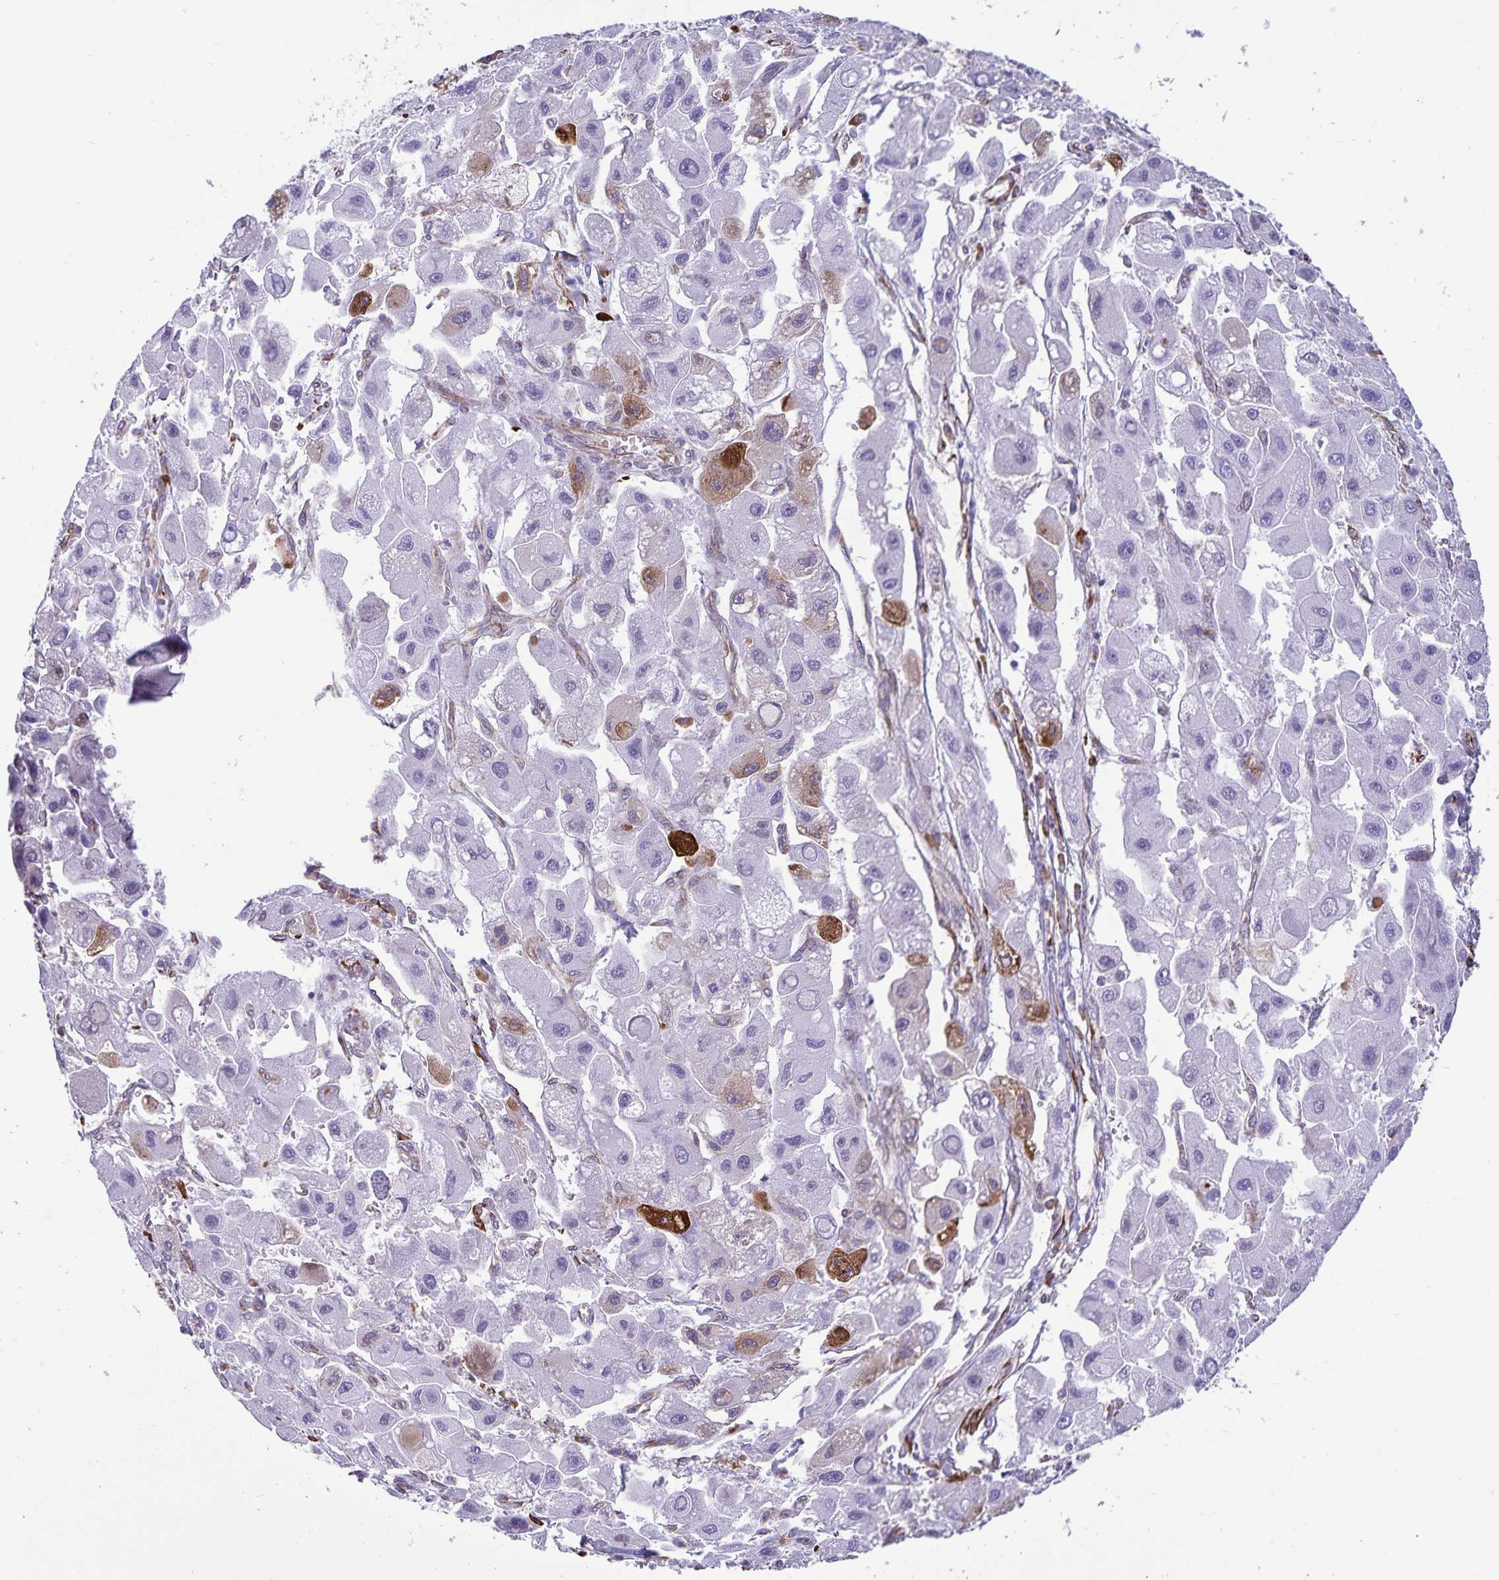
{"staining": {"intensity": "strong", "quantity": "25%-75%", "location": "cytoplasmic/membranous"}, "tissue": "liver cancer", "cell_type": "Tumor cells", "image_type": "cancer", "snomed": [{"axis": "morphology", "description": "Carcinoma, Hepatocellular, NOS"}, {"axis": "topography", "description": "Liver"}], "caption": "Liver cancer (hepatocellular carcinoma) stained for a protein displays strong cytoplasmic/membranous positivity in tumor cells.", "gene": "RCN1", "patient": {"sex": "male", "age": 24}}